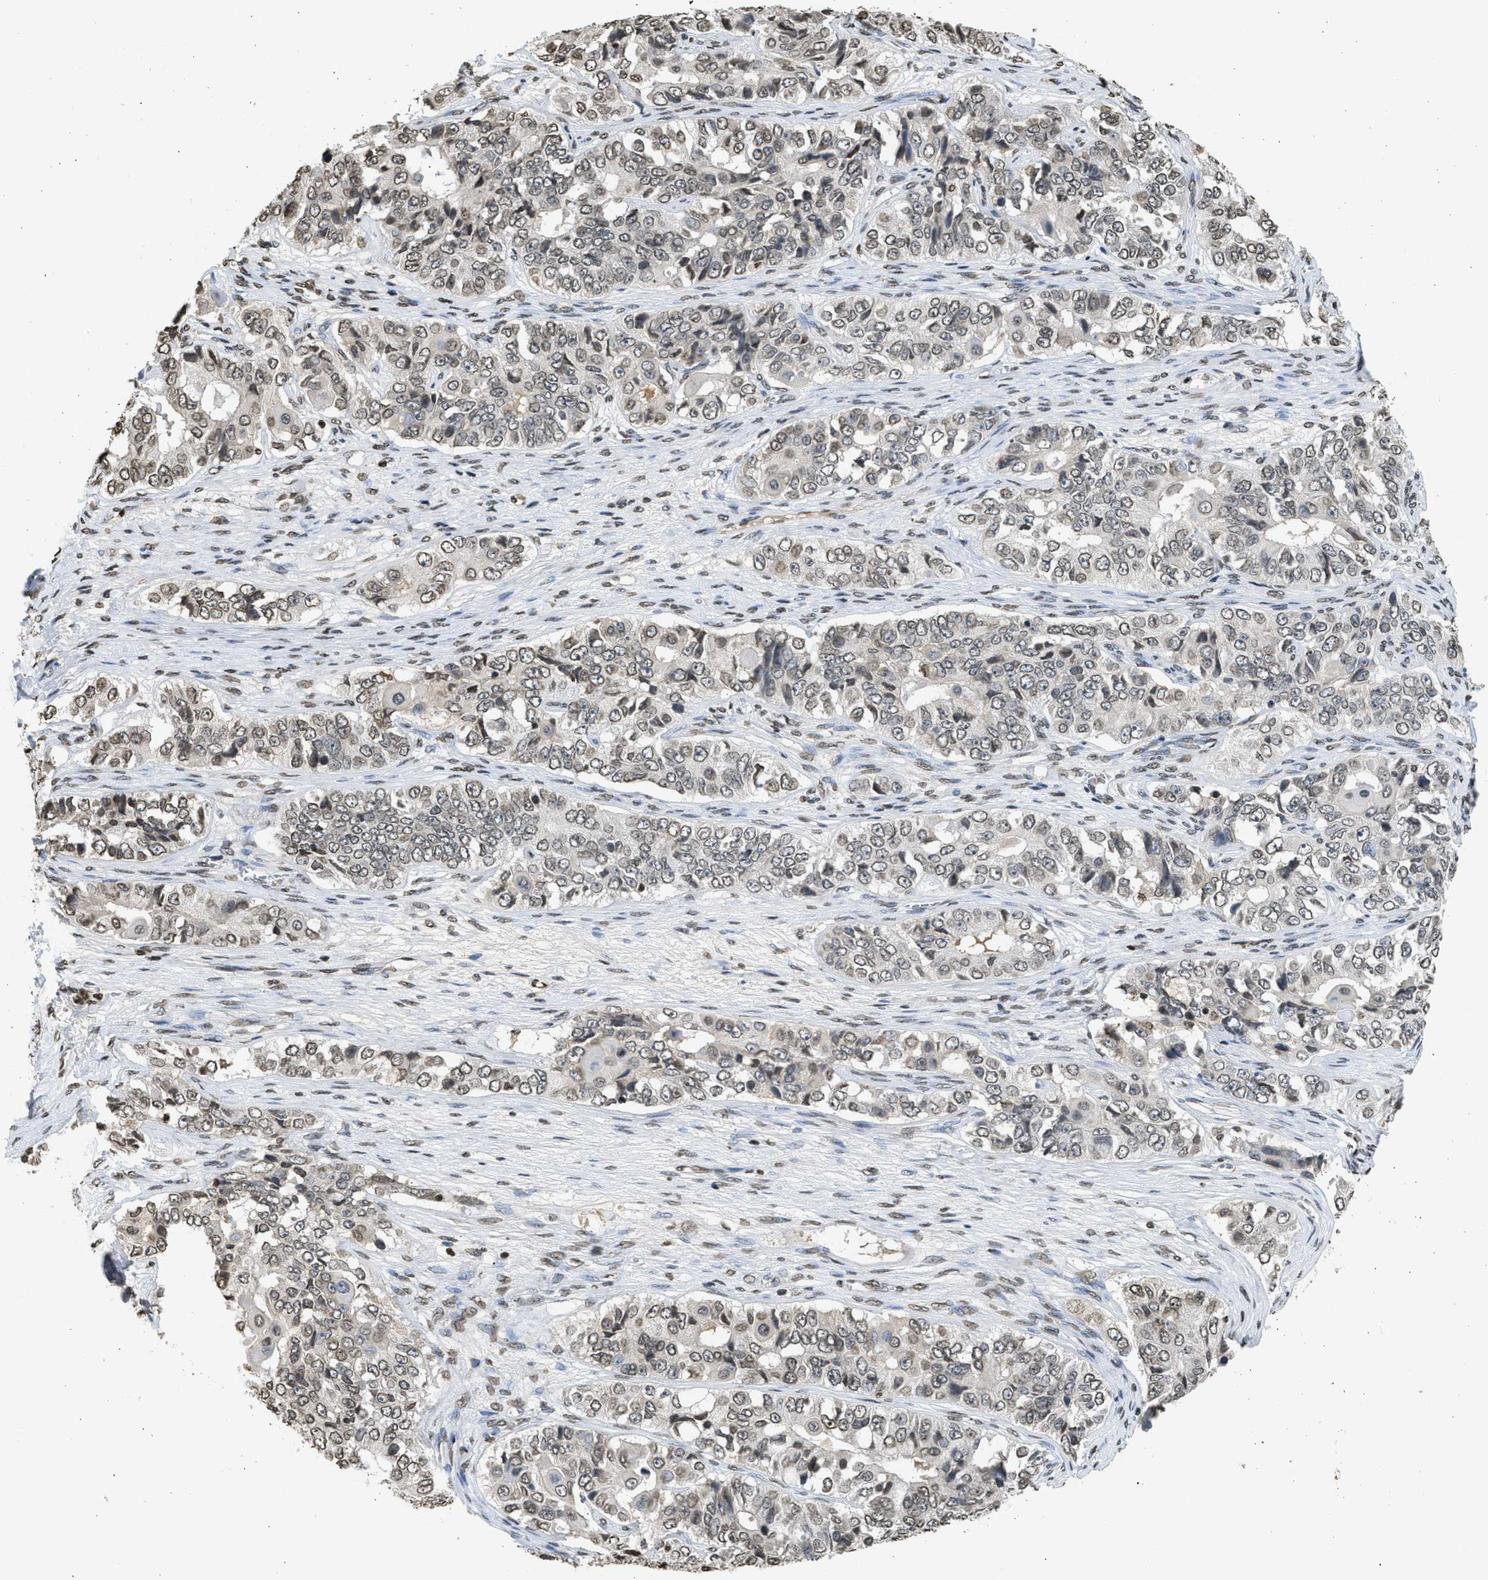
{"staining": {"intensity": "weak", "quantity": ">75%", "location": "nuclear"}, "tissue": "ovarian cancer", "cell_type": "Tumor cells", "image_type": "cancer", "snomed": [{"axis": "morphology", "description": "Carcinoma, endometroid"}, {"axis": "topography", "description": "Ovary"}], "caption": "This histopathology image displays immunohistochemistry staining of human ovarian cancer (endometroid carcinoma), with low weak nuclear positivity in about >75% of tumor cells.", "gene": "RRAGC", "patient": {"sex": "female", "age": 51}}